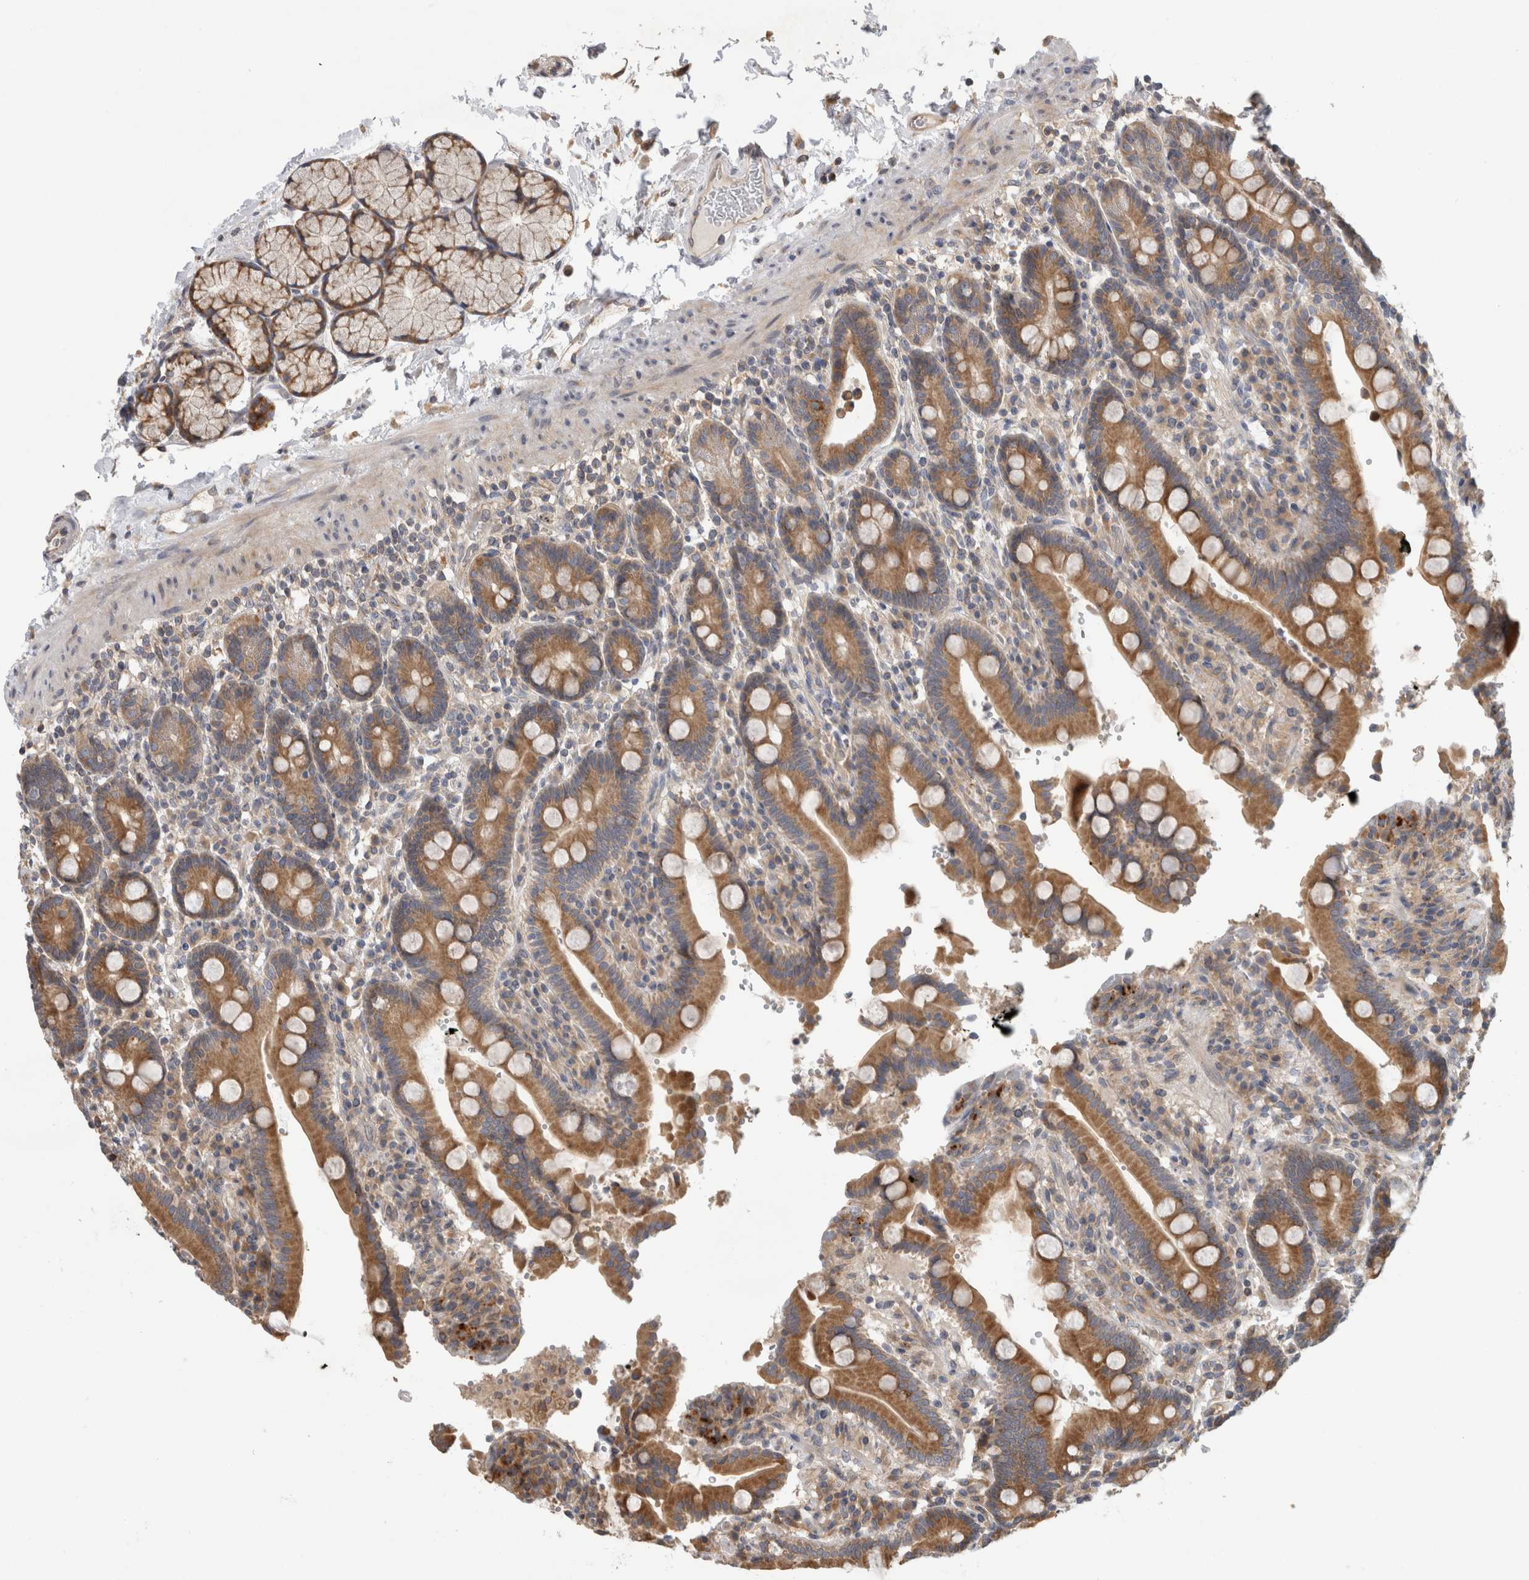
{"staining": {"intensity": "strong", "quantity": ">75%", "location": "cytoplasmic/membranous"}, "tissue": "duodenum", "cell_type": "Glandular cells", "image_type": "normal", "snomed": [{"axis": "morphology", "description": "Normal tissue, NOS"}, {"axis": "topography", "description": "Small intestine, NOS"}], "caption": "Immunohistochemistry (DAB (3,3'-diaminobenzidine)) staining of unremarkable human duodenum exhibits strong cytoplasmic/membranous protein expression in approximately >75% of glandular cells.", "gene": "PARP6", "patient": {"sex": "female", "age": 71}}